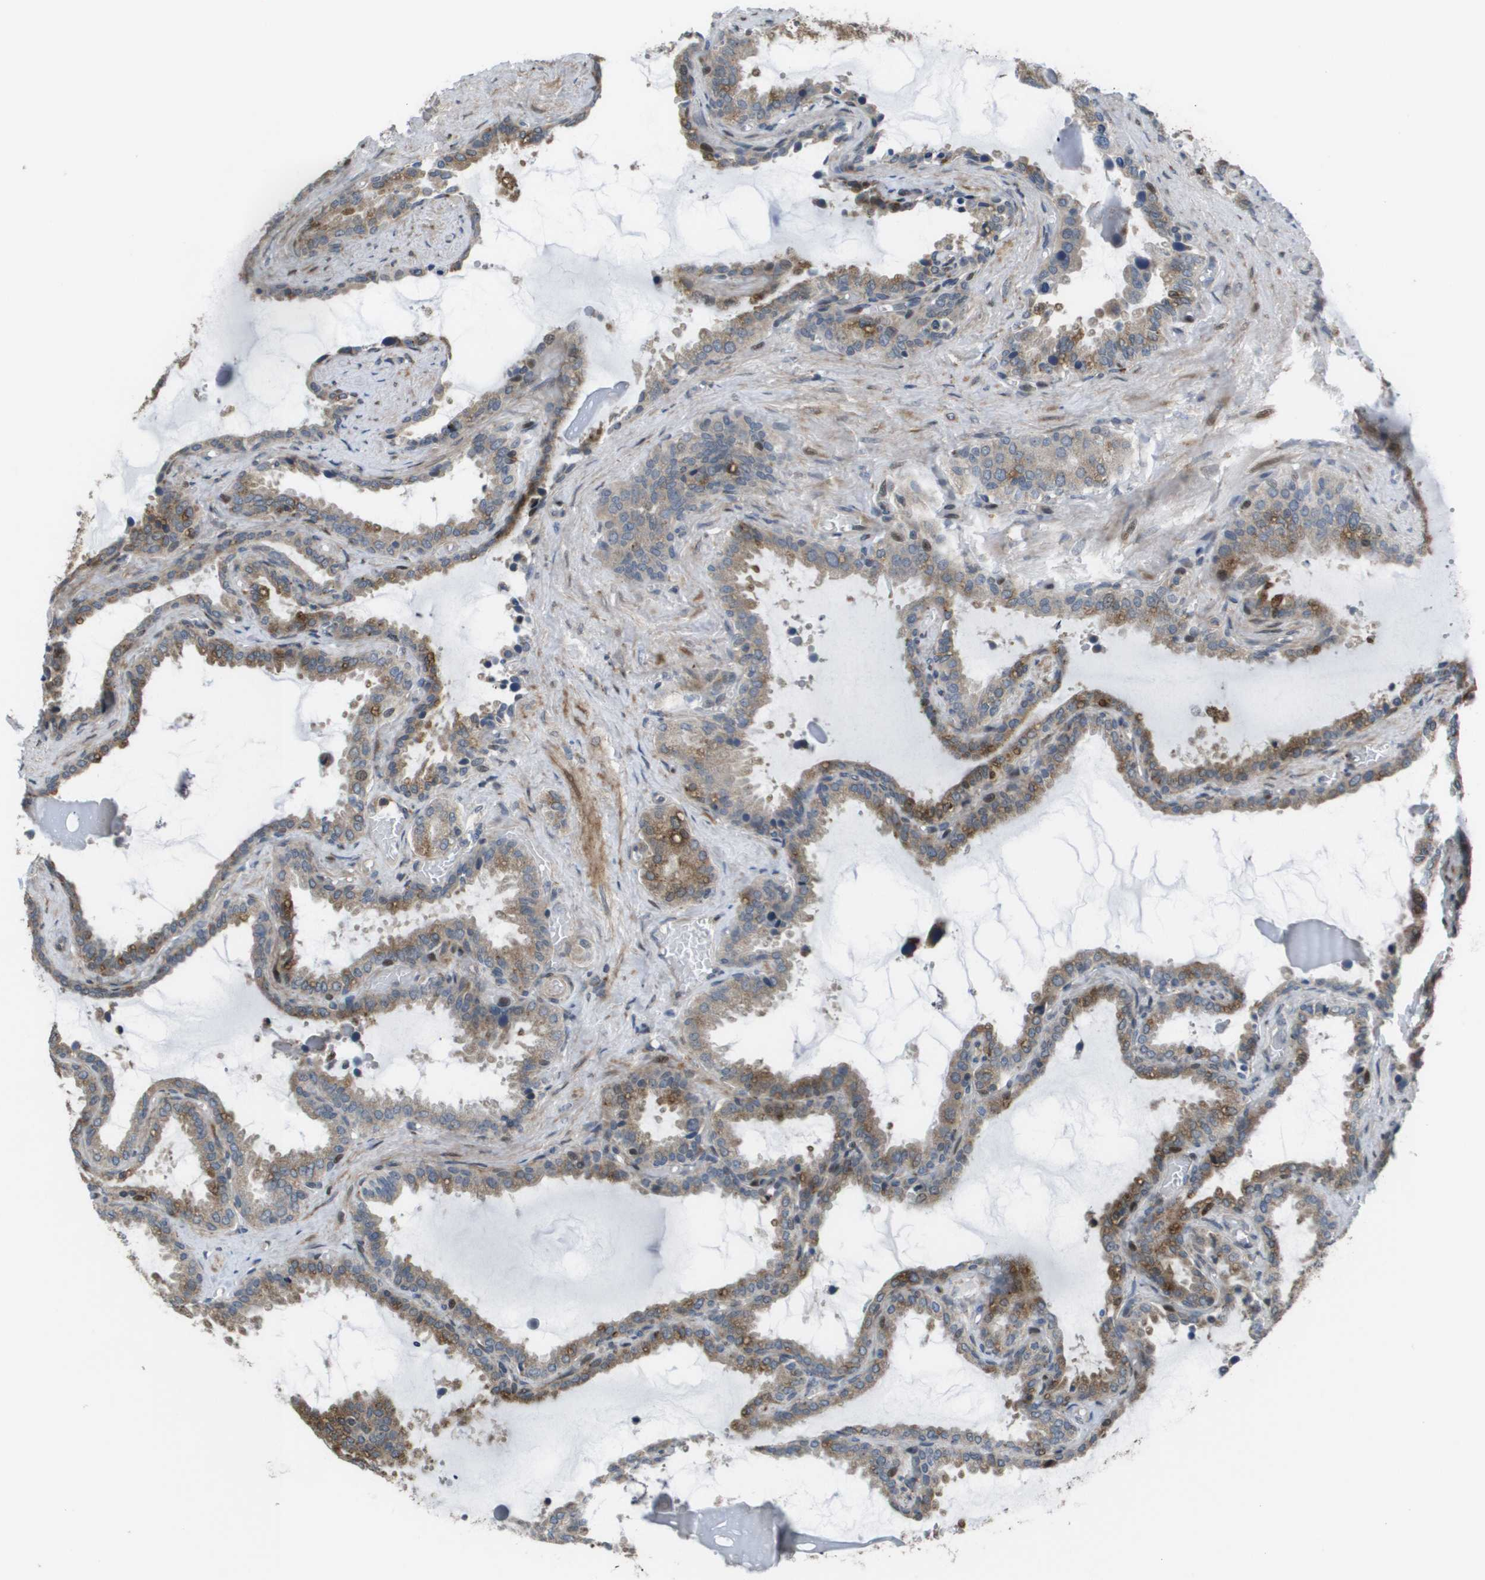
{"staining": {"intensity": "moderate", "quantity": "25%-75%", "location": "cytoplasmic/membranous"}, "tissue": "seminal vesicle", "cell_type": "Glandular cells", "image_type": "normal", "snomed": [{"axis": "morphology", "description": "Normal tissue, NOS"}, {"axis": "topography", "description": "Seminal veicle"}], "caption": "DAB (3,3'-diaminobenzidine) immunohistochemical staining of unremarkable seminal vesicle shows moderate cytoplasmic/membranous protein expression in approximately 25%-75% of glandular cells.", "gene": "AXIN2", "patient": {"sex": "male", "age": 46}}